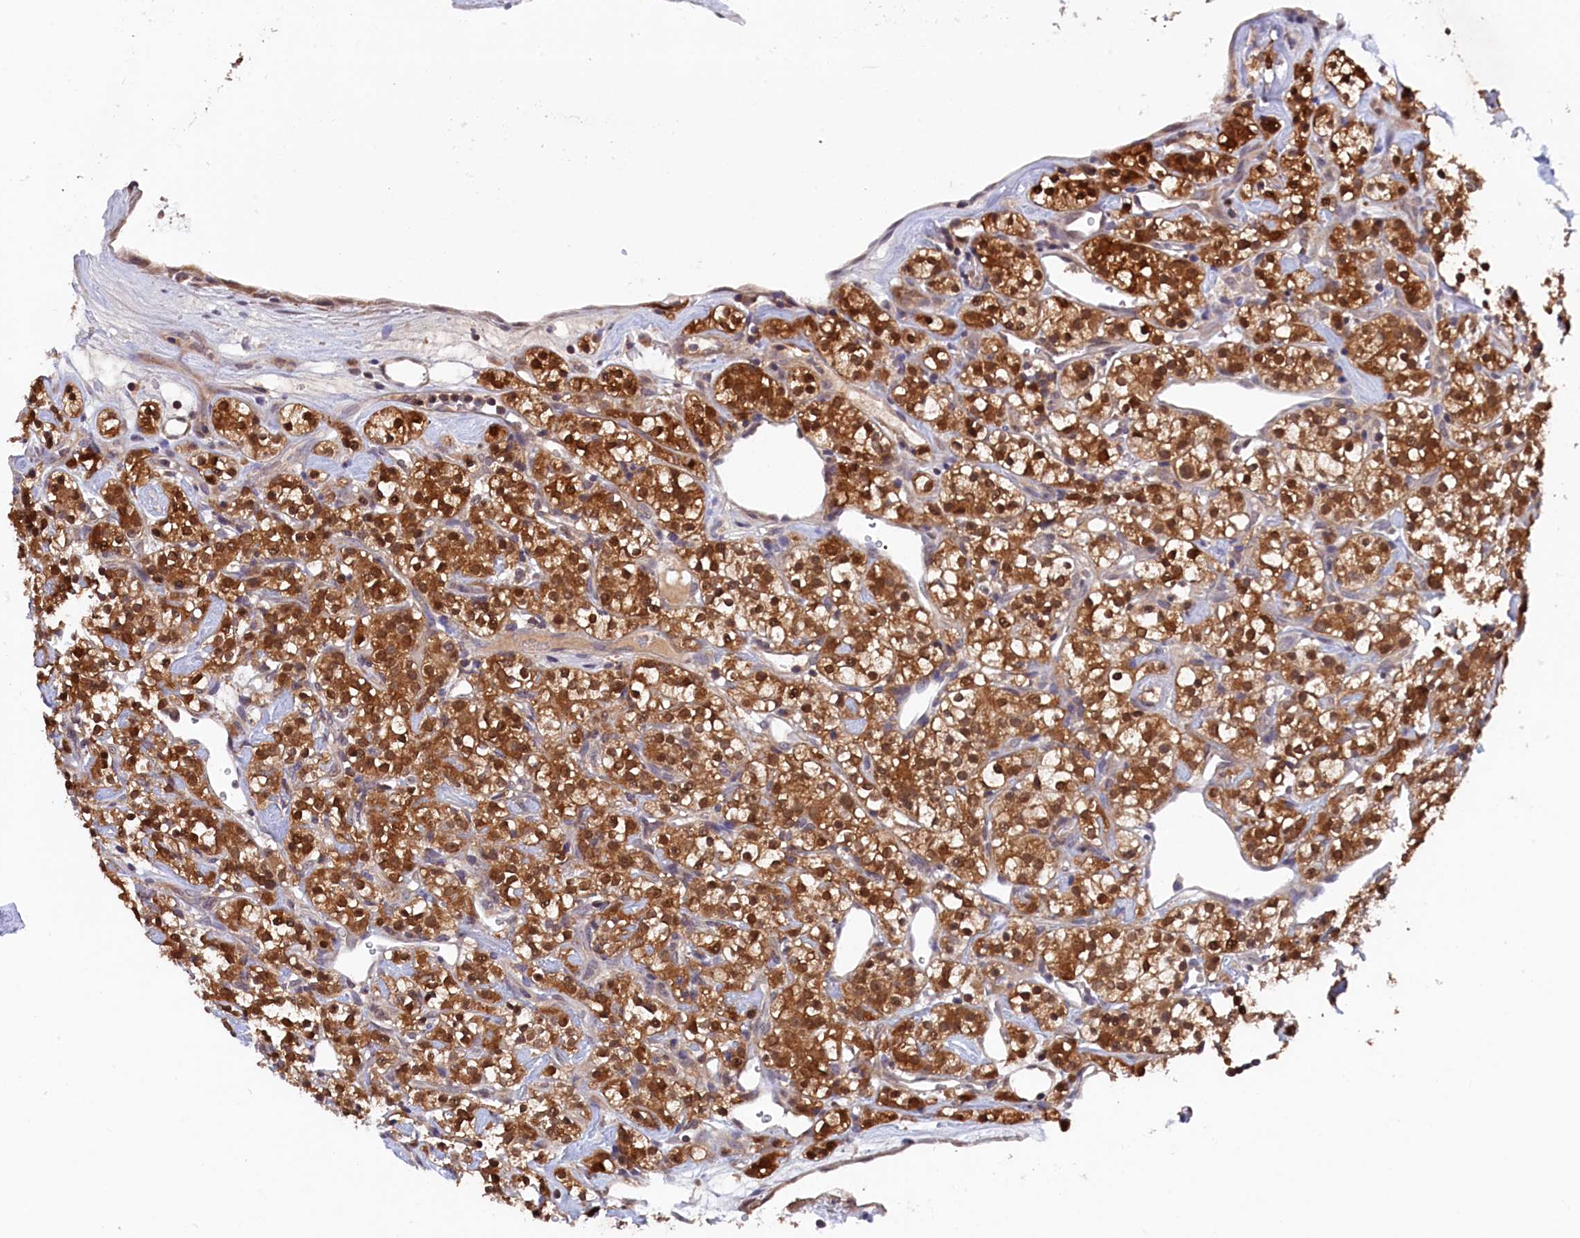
{"staining": {"intensity": "strong", "quantity": ">75%", "location": "cytoplasmic/membranous,nuclear"}, "tissue": "renal cancer", "cell_type": "Tumor cells", "image_type": "cancer", "snomed": [{"axis": "morphology", "description": "Adenocarcinoma, NOS"}, {"axis": "topography", "description": "Kidney"}], "caption": "Renal cancer (adenocarcinoma) stained with DAB (3,3'-diaminobenzidine) IHC shows high levels of strong cytoplasmic/membranous and nuclear expression in about >75% of tumor cells.", "gene": "JPT2", "patient": {"sex": "male", "age": 77}}